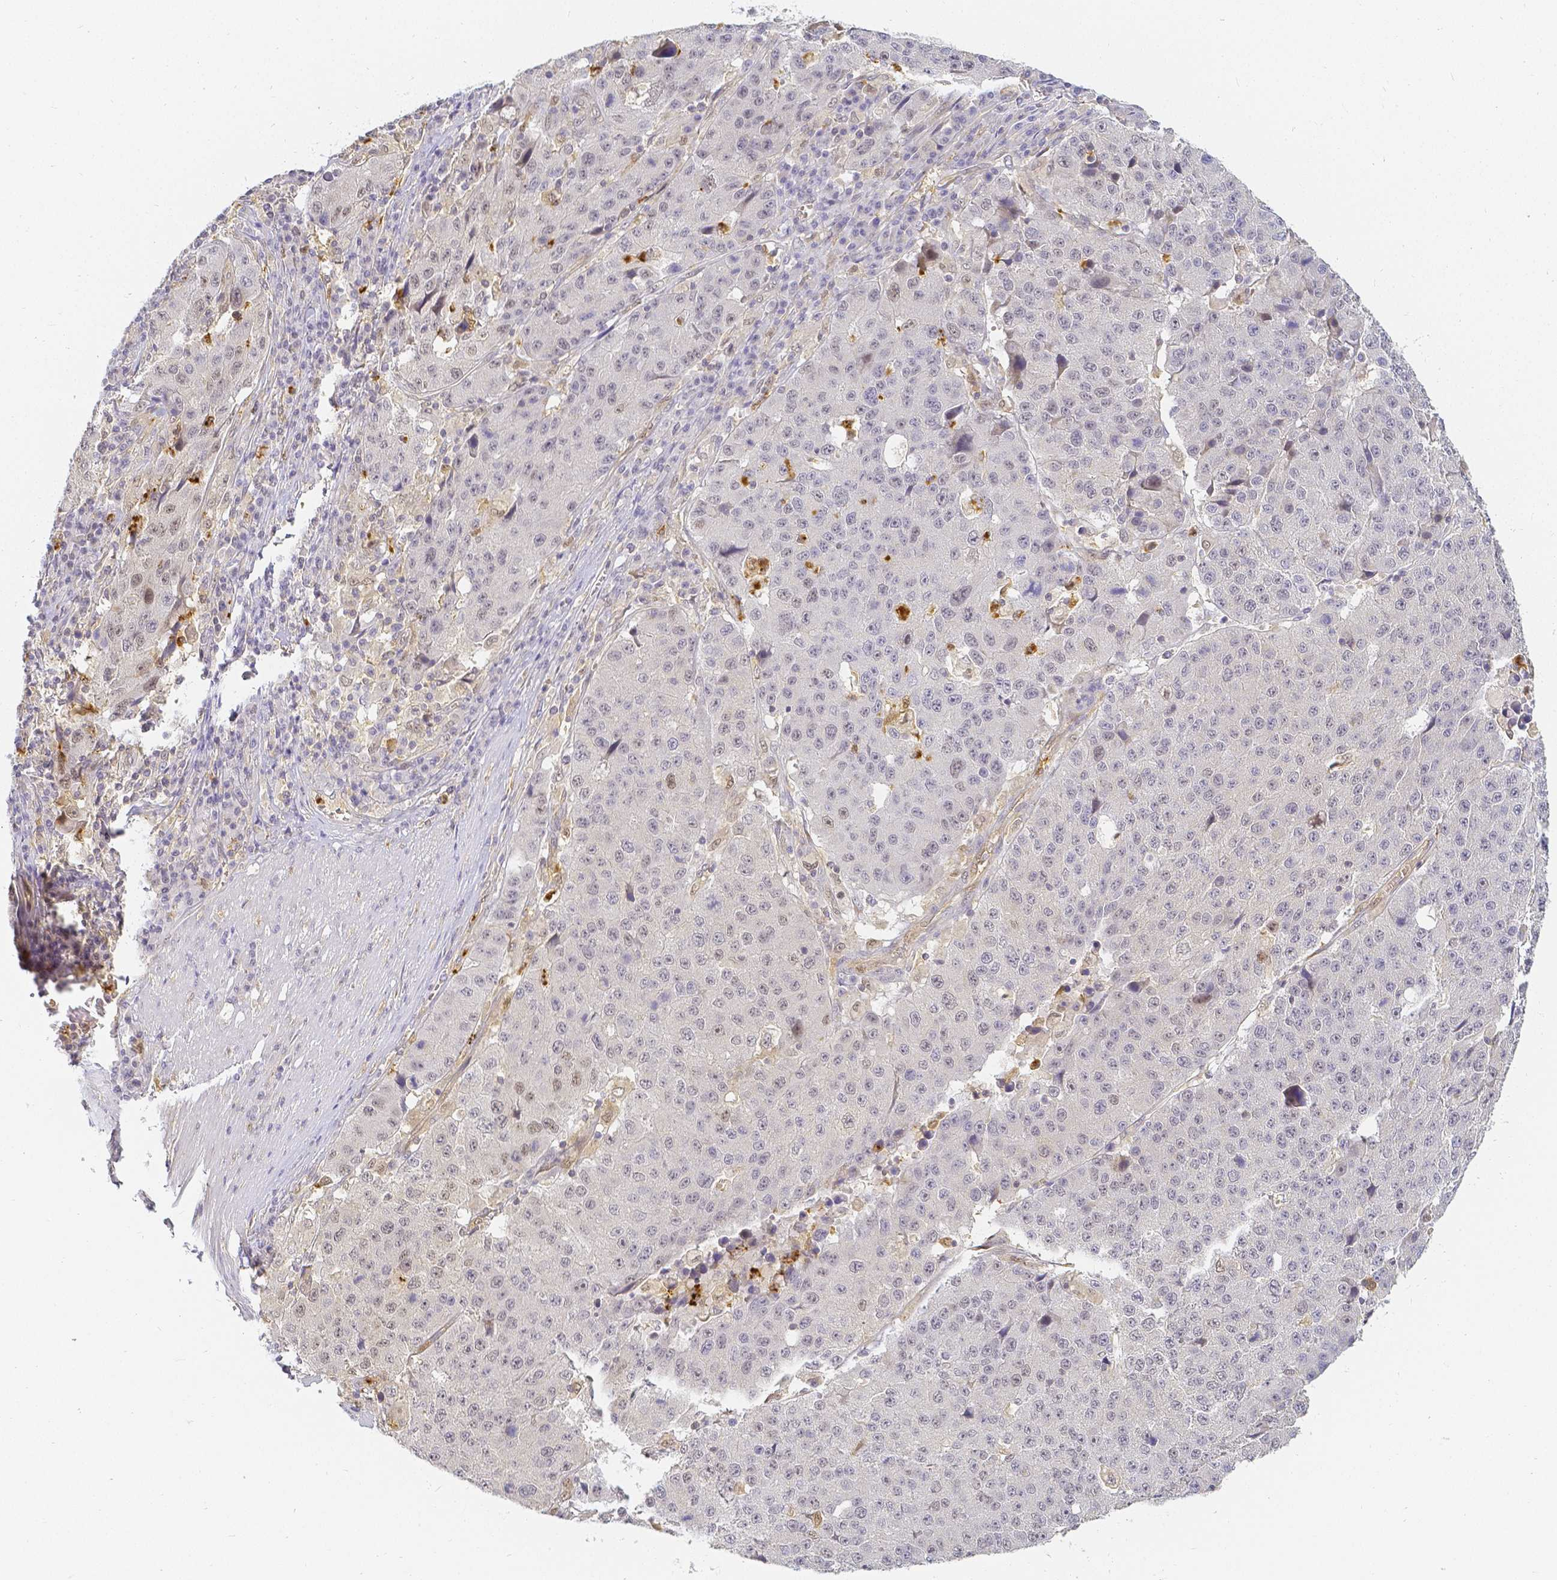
{"staining": {"intensity": "negative", "quantity": "none", "location": "none"}, "tissue": "stomach cancer", "cell_type": "Tumor cells", "image_type": "cancer", "snomed": [{"axis": "morphology", "description": "Adenocarcinoma, NOS"}, {"axis": "topography", "description": "Stomach"}], "caption": "Photomicrograph shows no protein expression in tumor cells of stomach cancer tissue.", "gene": "KCNH1", "patient": {"sex": "male", "age": 71}}